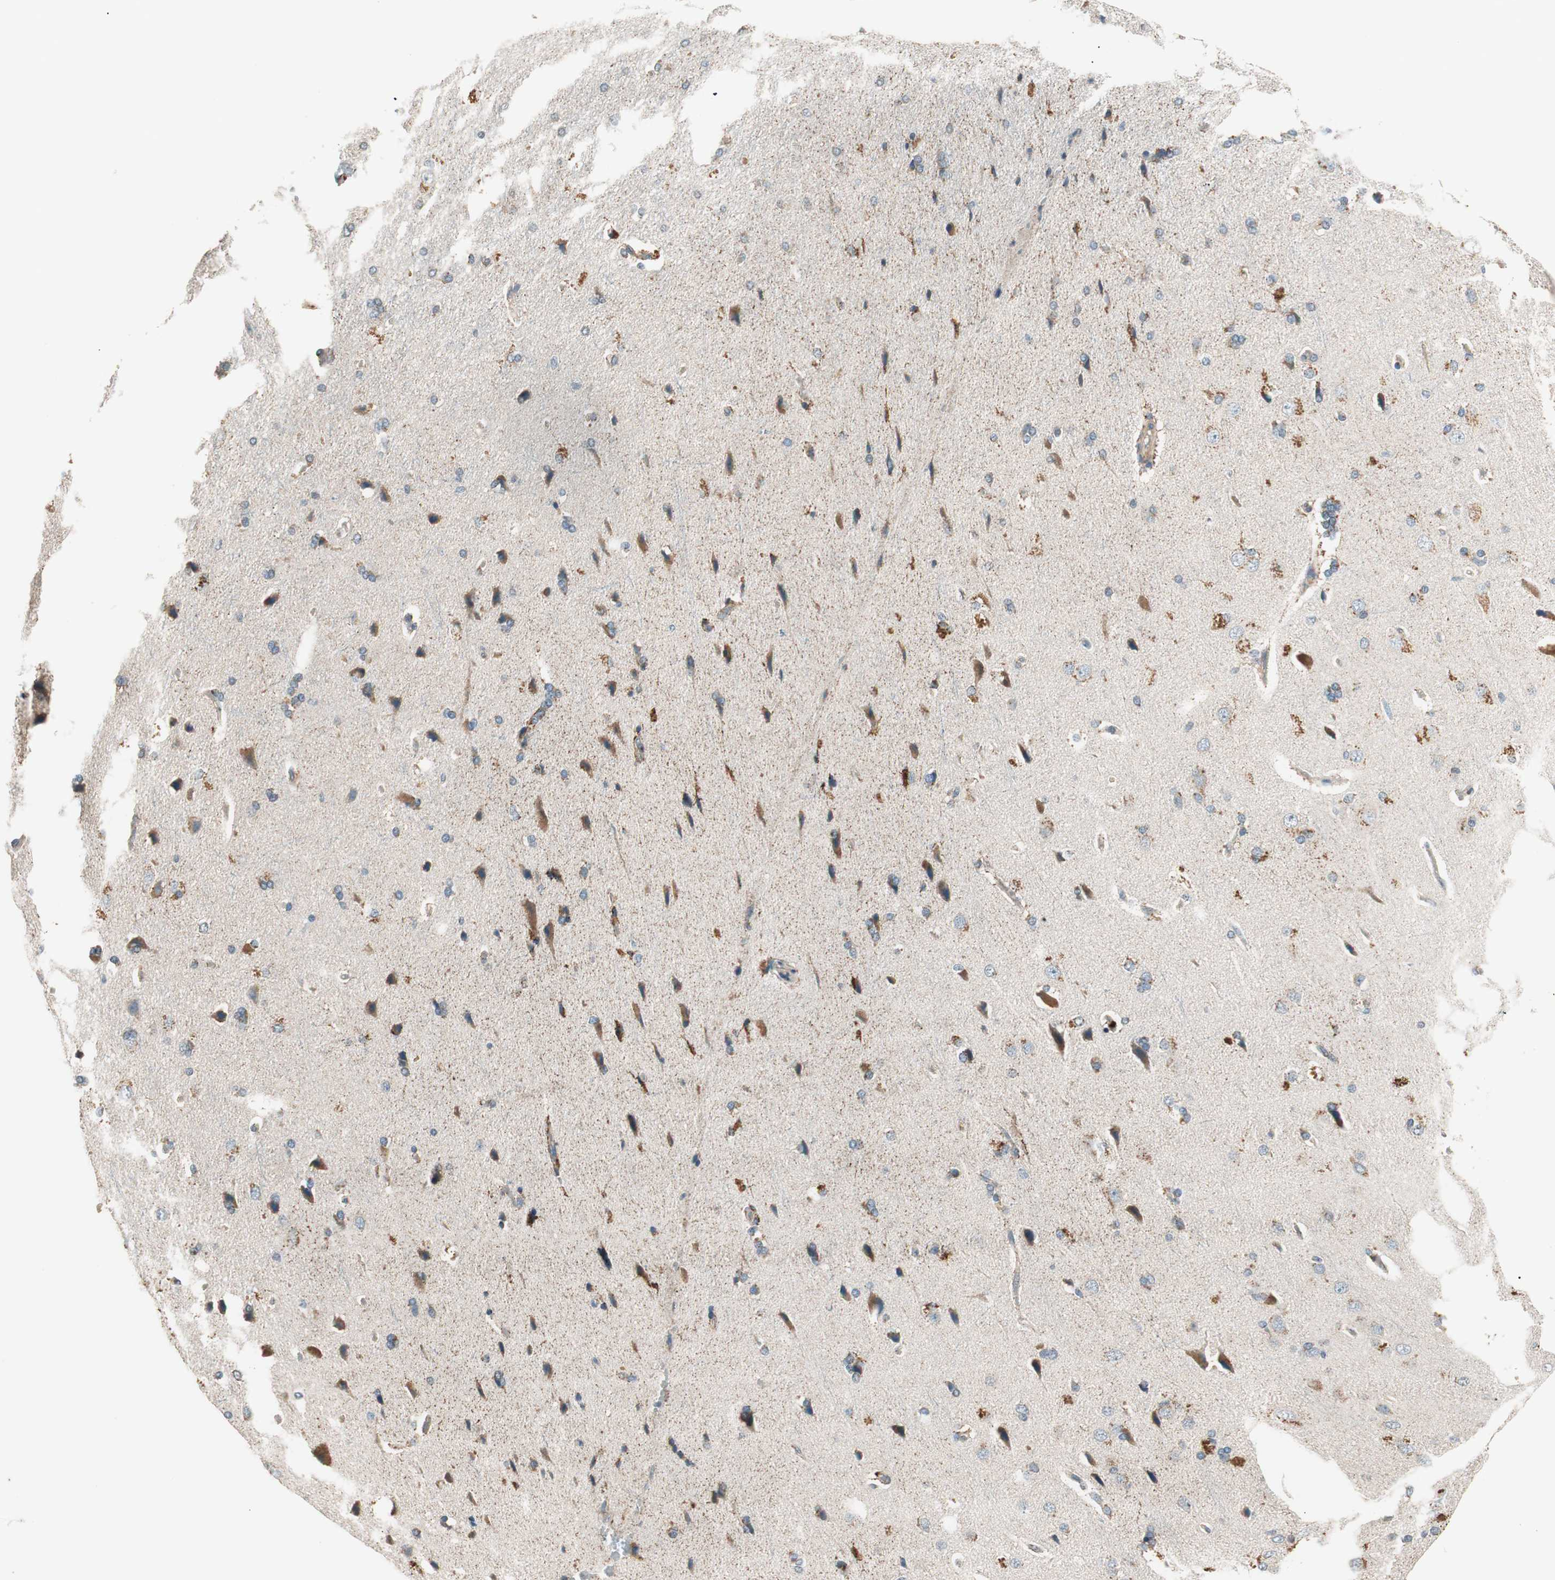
{"staining": {"intensity": "moderate", "quantity": ">75%", "location": "cytoplasmic/membranous"}, "tissue": "cerebral cortex", "cell_type": "Endothelial cells", "image_type": "normal", "snomed": [{"axis": "morphology", "description": "Normal tissue, NOS"}, {"axis": "topography", "description": "Cerebral cortex"}], "caption": "Protein analysis of unremarkable cerebral cortex displays moderate cytoplasmic/membranous expression in approximately >75% of endothelial cells.", "gene": "HPN", "patient": {"sex": "male", "age": 62}}